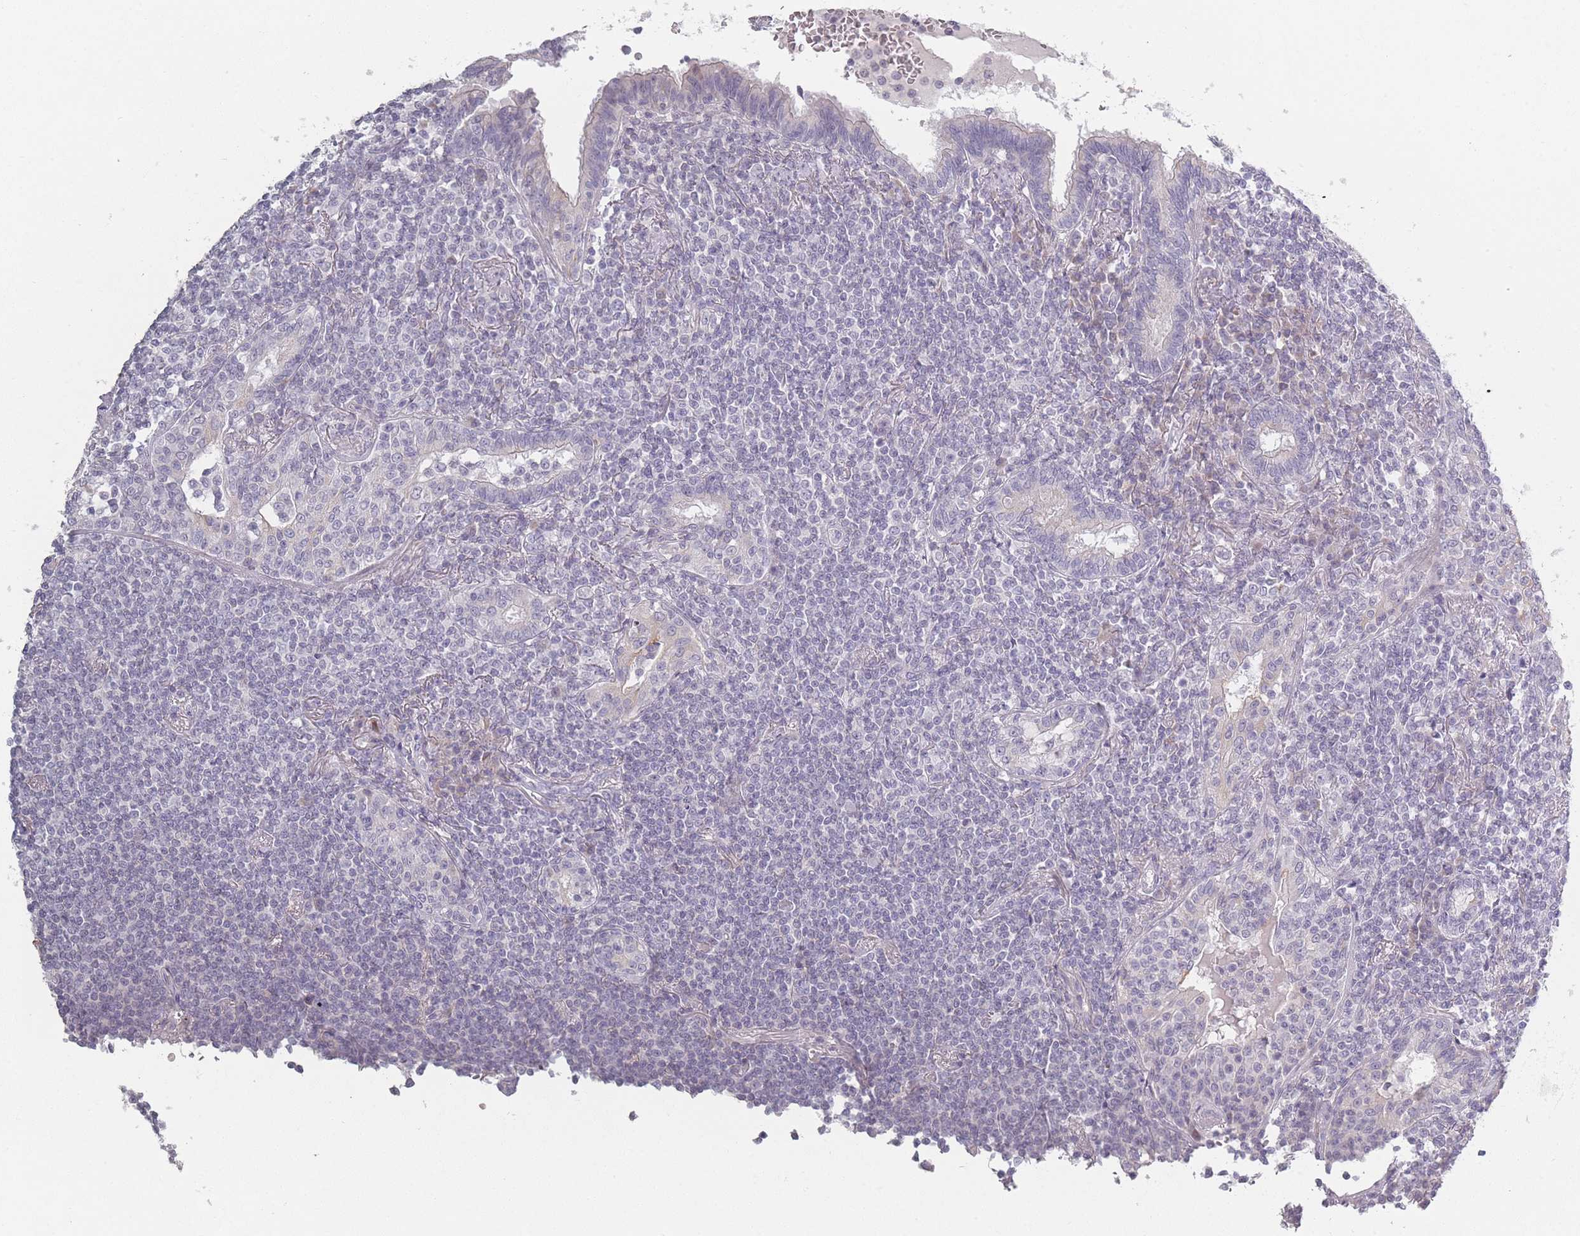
{"staining": {"intensity": "negative", "quantity": "none", "location": "none"}, "tissue": "lymphoma", "cell_type": "Tumor cells", "image_type": "cancer", "snomed": [{"axis": "morphology", "description": "Malignant lymphoma, non-Hodgkin's type, Low grade"}, {"axis": "topography", "description": "Lung"}], "caption": "This is an immunohistochemistry histopathology image of malignant lymphoma, non-Hodgkin's type (low-grade). There is no staining in tumor cells.", "gene": "RASL10B", "patient": {"sex": "female", "age": 71}}